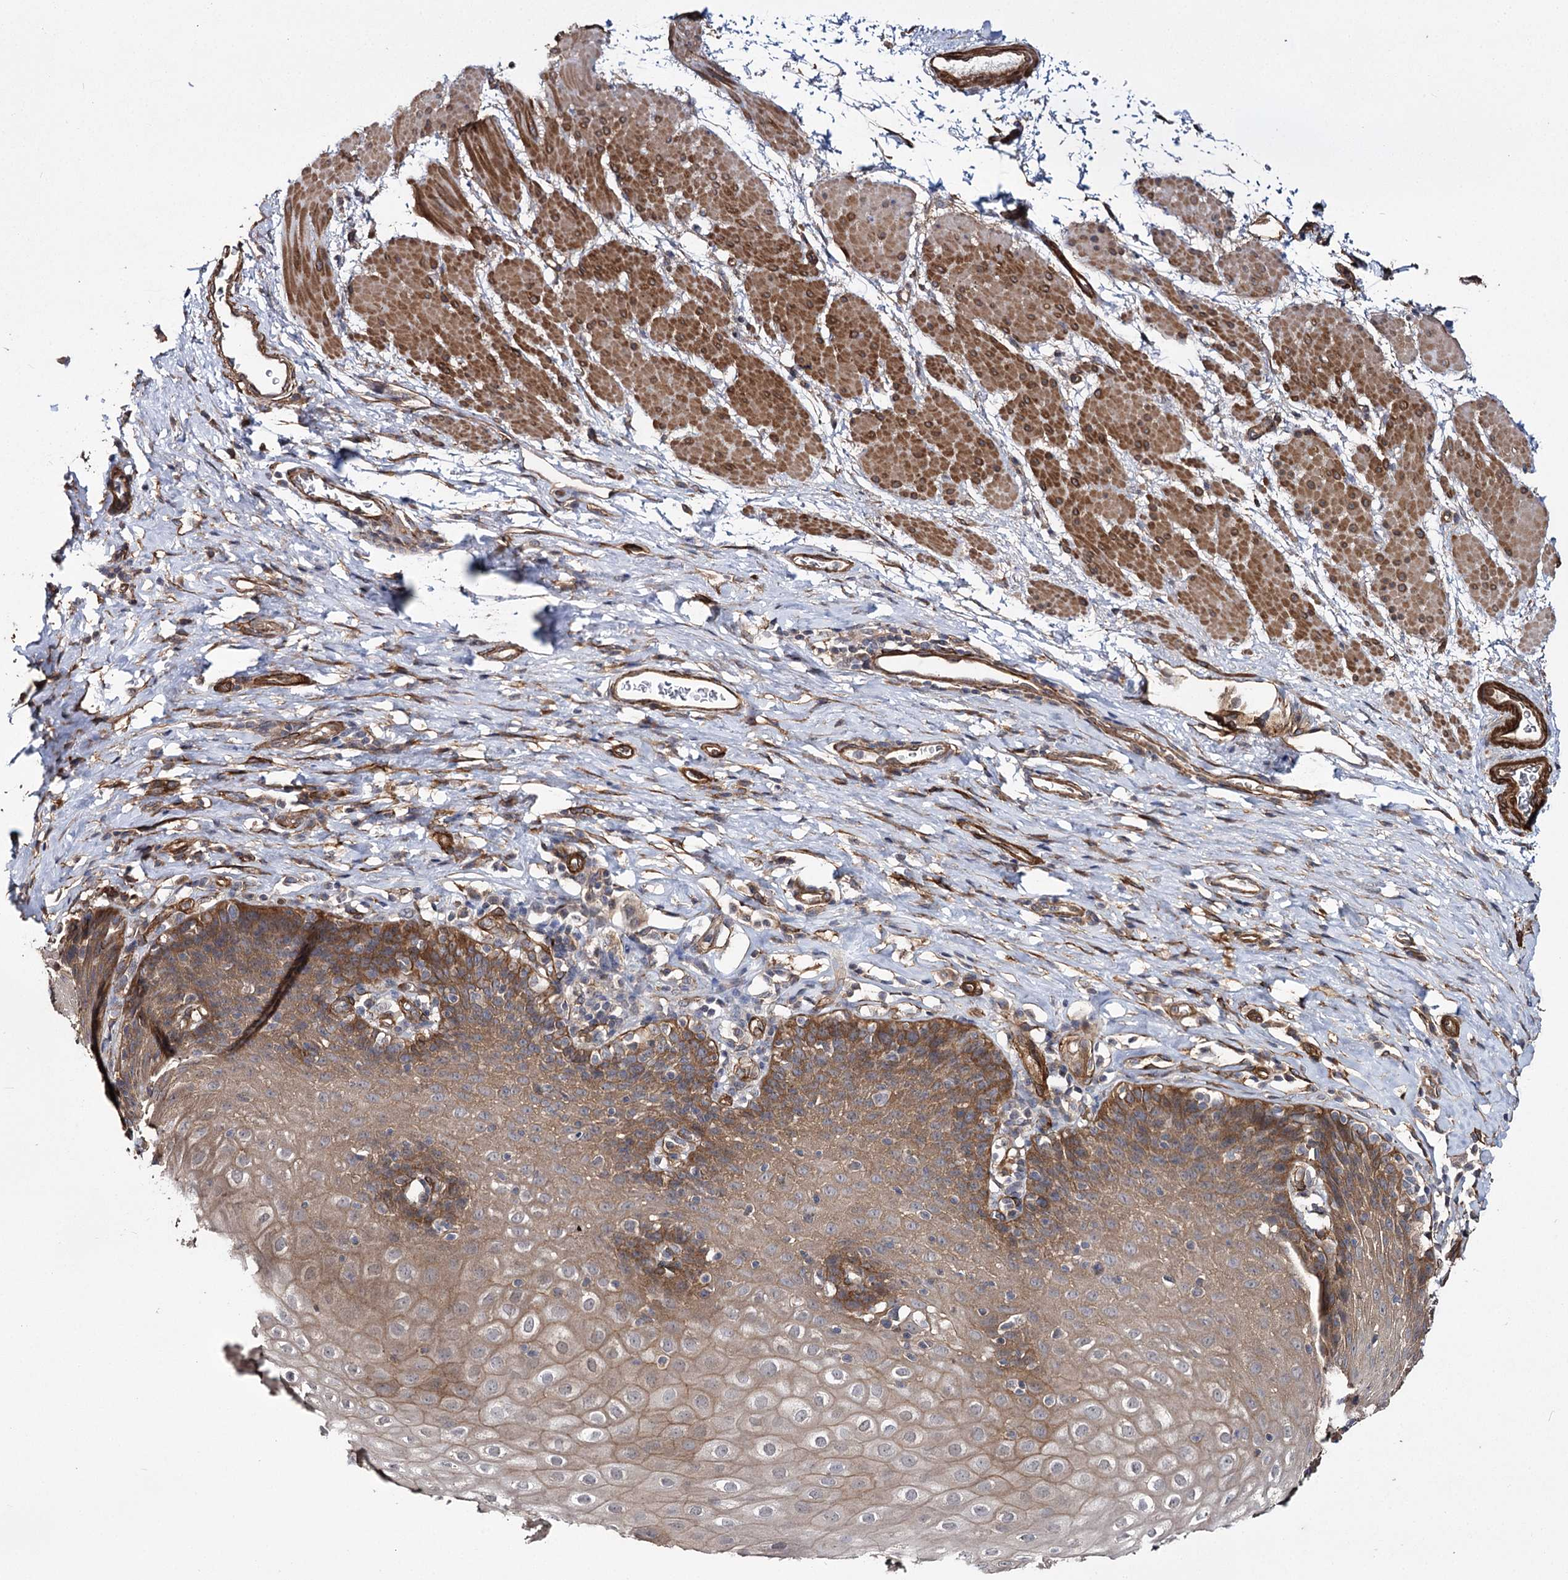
{"staining": {"intensity": "moderate", "quantity": ">75%", "location": "cytoplasmic/membranous"}, "tissue": "esophagus", "cell_type": "Squamous epithelial cells", "image_type": "normal", "snomed": [{"axis": "morphology", "description": "Normal tissue, NOS"}, {"axis": "topography", "description": "Esophagus"}], "caption": "Protein staining of benign esophagus demonstrates moderate cytoplasmic/membranous staining in approximately >75% of squamous epithelial cells.", "gene": "MYO1C", "patient": {"sex": "female", "age": 61}}